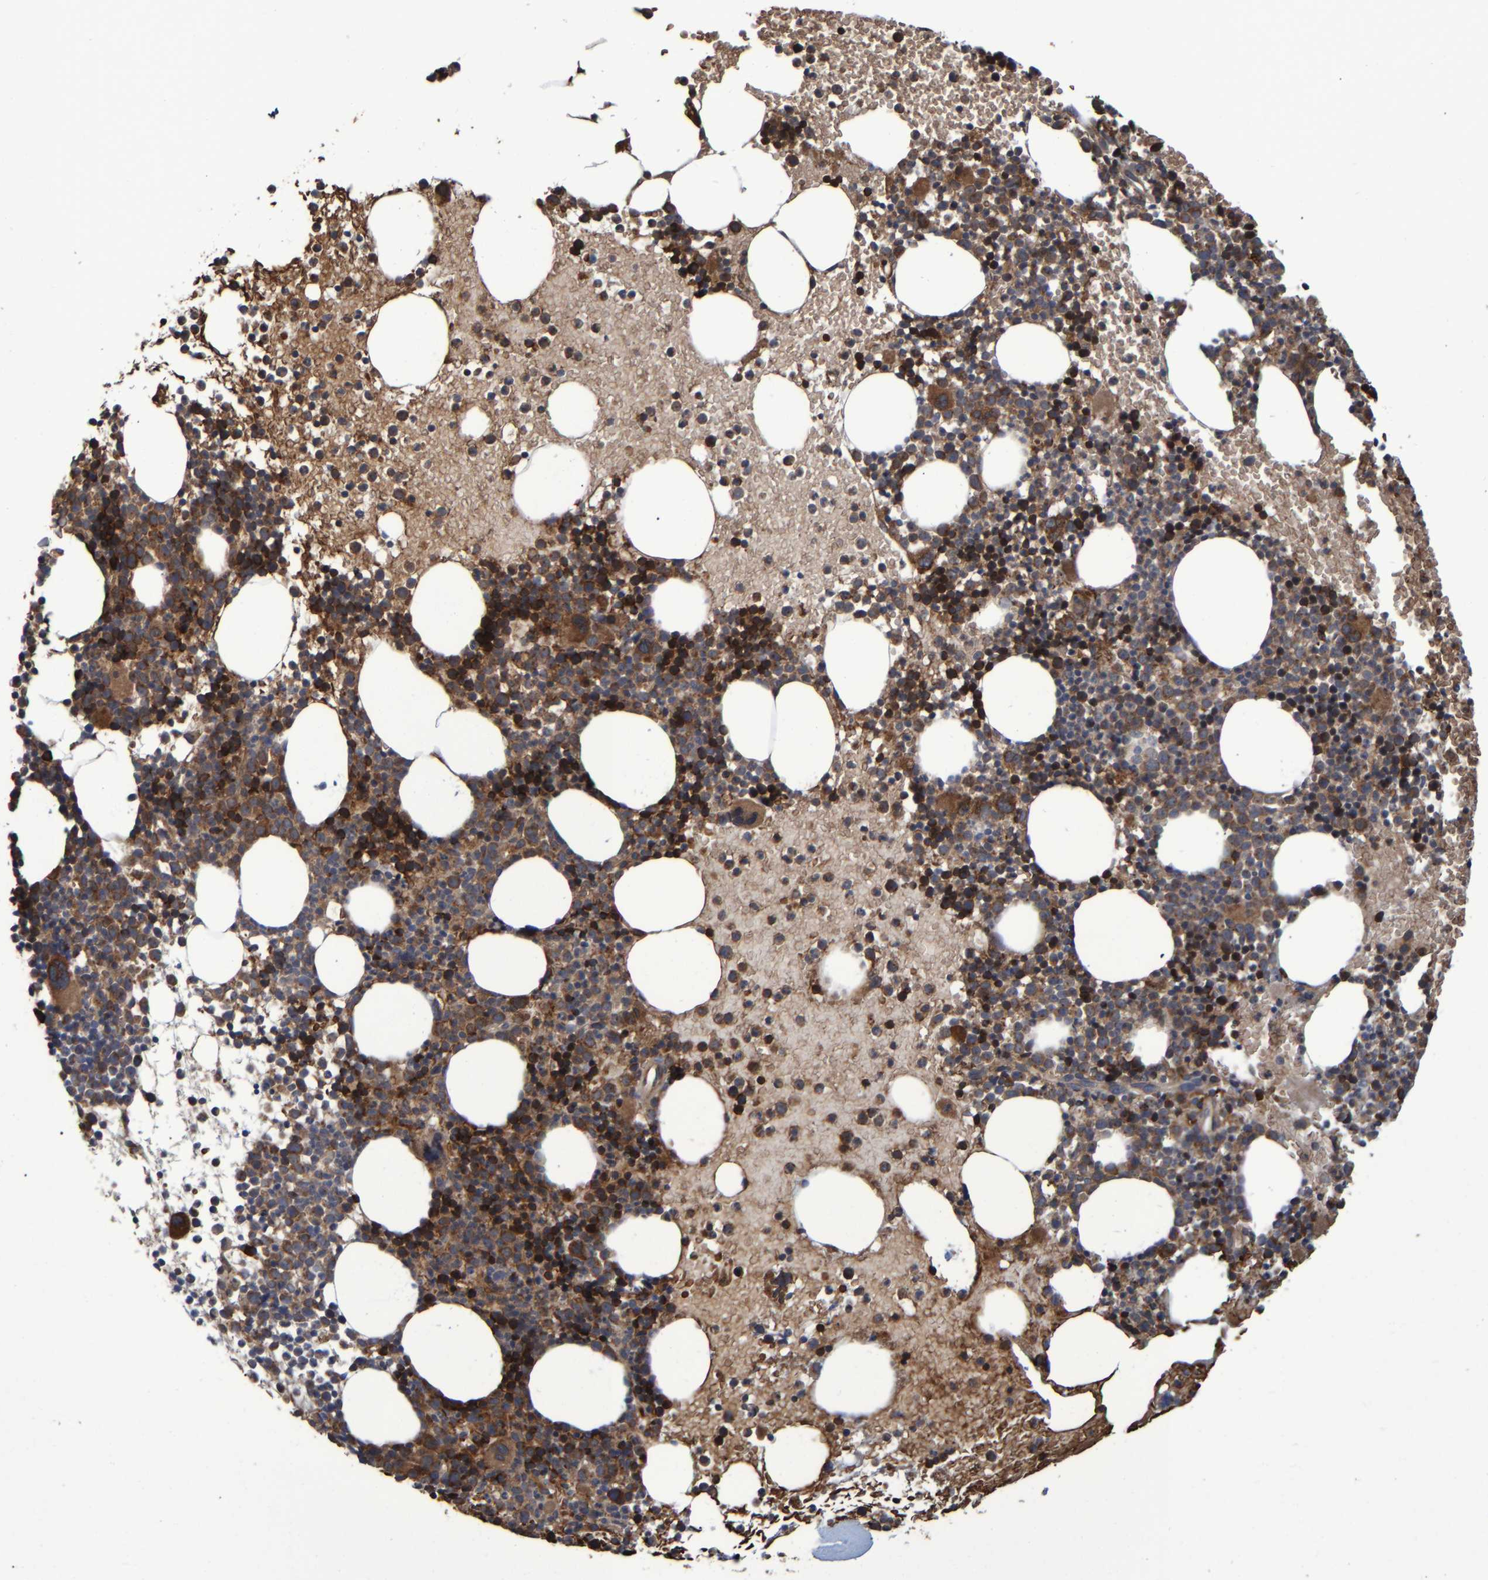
{"staining": {"intensity": "strong", "quantity": "25%-75%", "location": "cytoplasmic/membranous"}, "tissue": "bone marrow", "cell_type": "Hematopoietic cells", "image_type": "normal", "snomed": [{"axis": "morphology", "description": "Normal tissue, NOS"}, {"axis": "morphology", "description": "Inflammation, NOS"}, {"axis": "topography", "description": "Bone marrow"}], "caption": "A brown stain highlights strong cytoplasmic/membranous expression of a protein in hematopoietic cells of unremarkable bone marrow. The staining was performed using DAB (3,3'-diaminobenzidine), with brown indicating positive protein expression. Nuclei are stained blue with hematoxylin.", "gene": "SPAG5", "patient": {"sex": "male", "age": 78}}